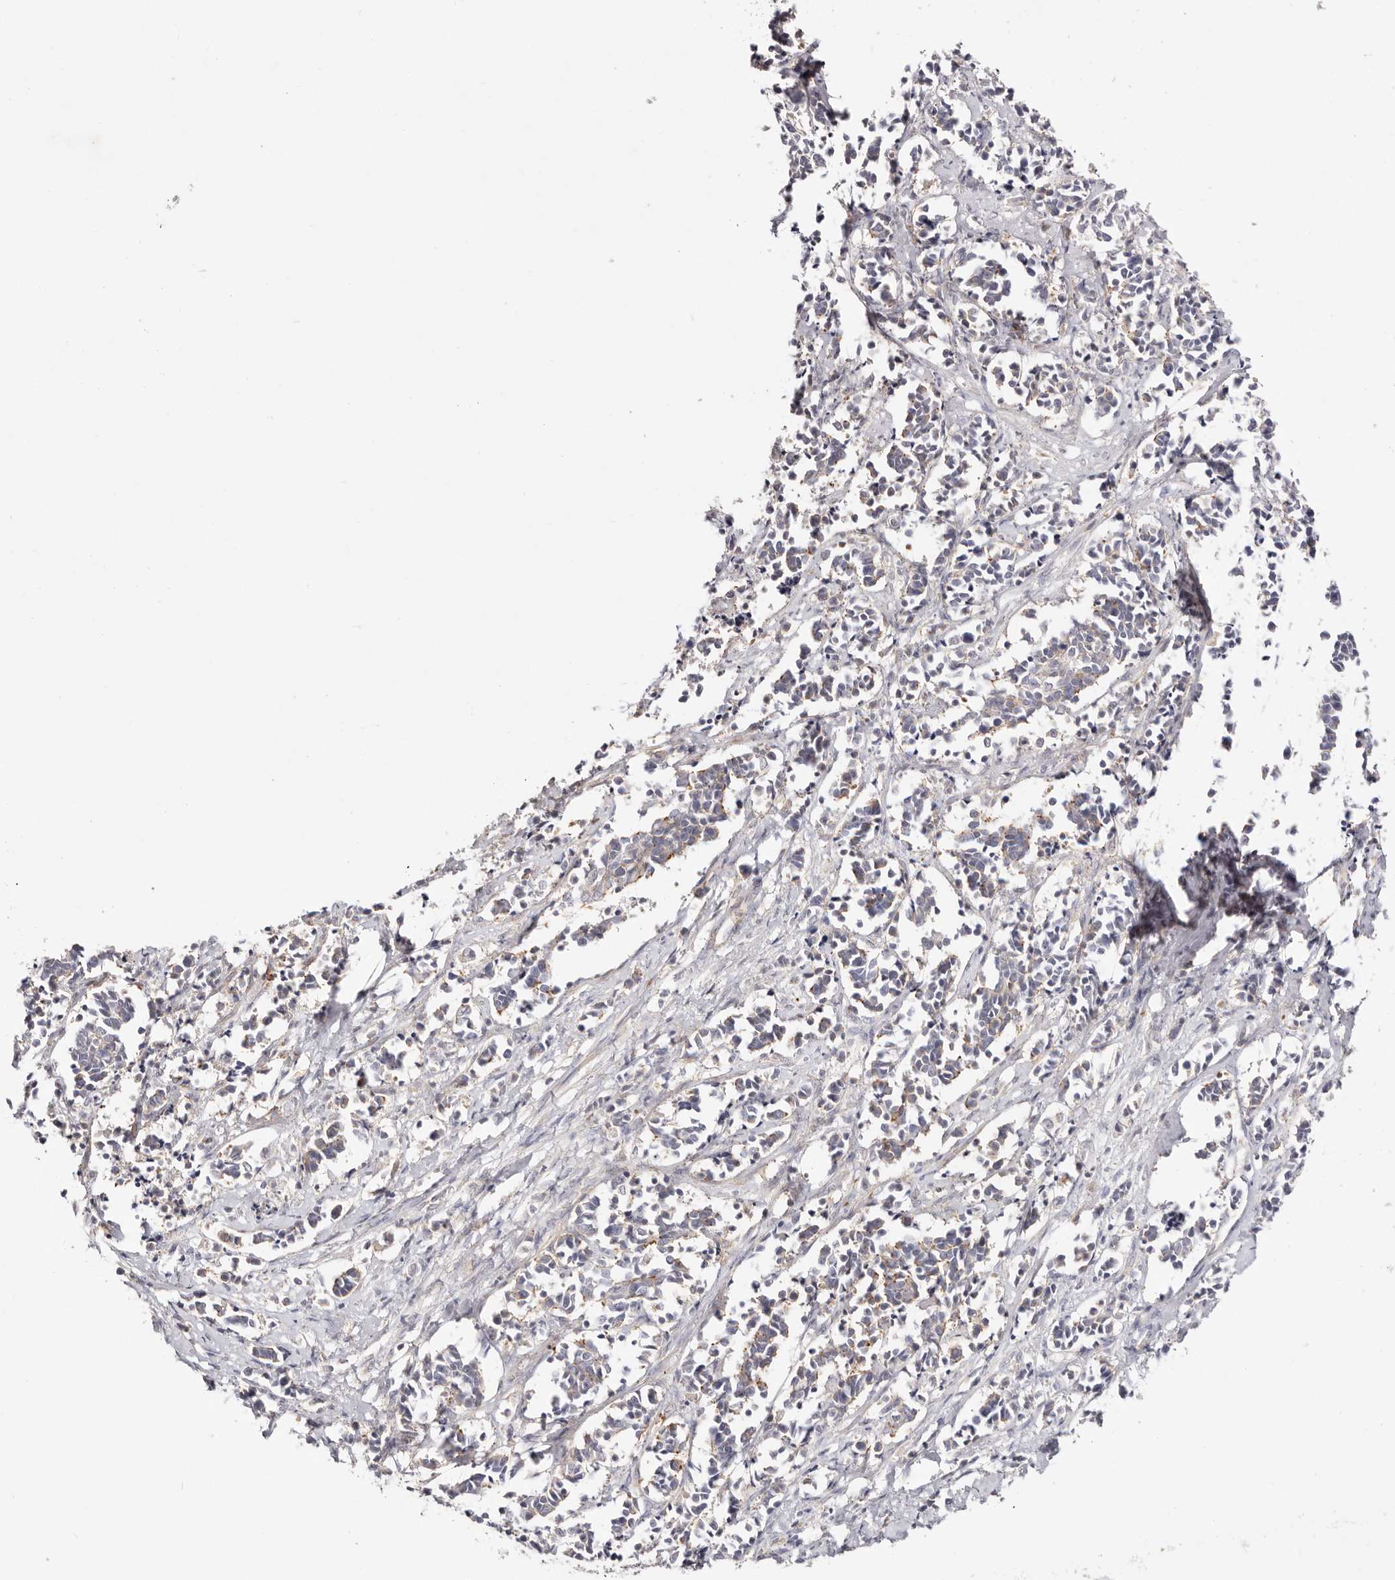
{"staining": {"intensity": "negative", "quantity": "none", "location": "none"}, "tissue": "cervical cancer", "cell_type": "Tumor cells", "image_type": "cancer", "snomed": [{"axis": "morphology", "description": "Normal tissue, NOS"}, {"axis": "morphology", "description": "Squamous cell carcinoma, NOS"}, {"axis": "topography", "description": "Cervix"}], "caption": "The image displays no significant positivity in tumor cells of cervical squamous cell carcinoma. (Brightfield microscopy of DAB (3,3'-diaminobenzidine) immunohistochemistry (IHC) at high magnification).", "gene": "SLC35B2", "patient": {"sex": "female", "age": 35}}